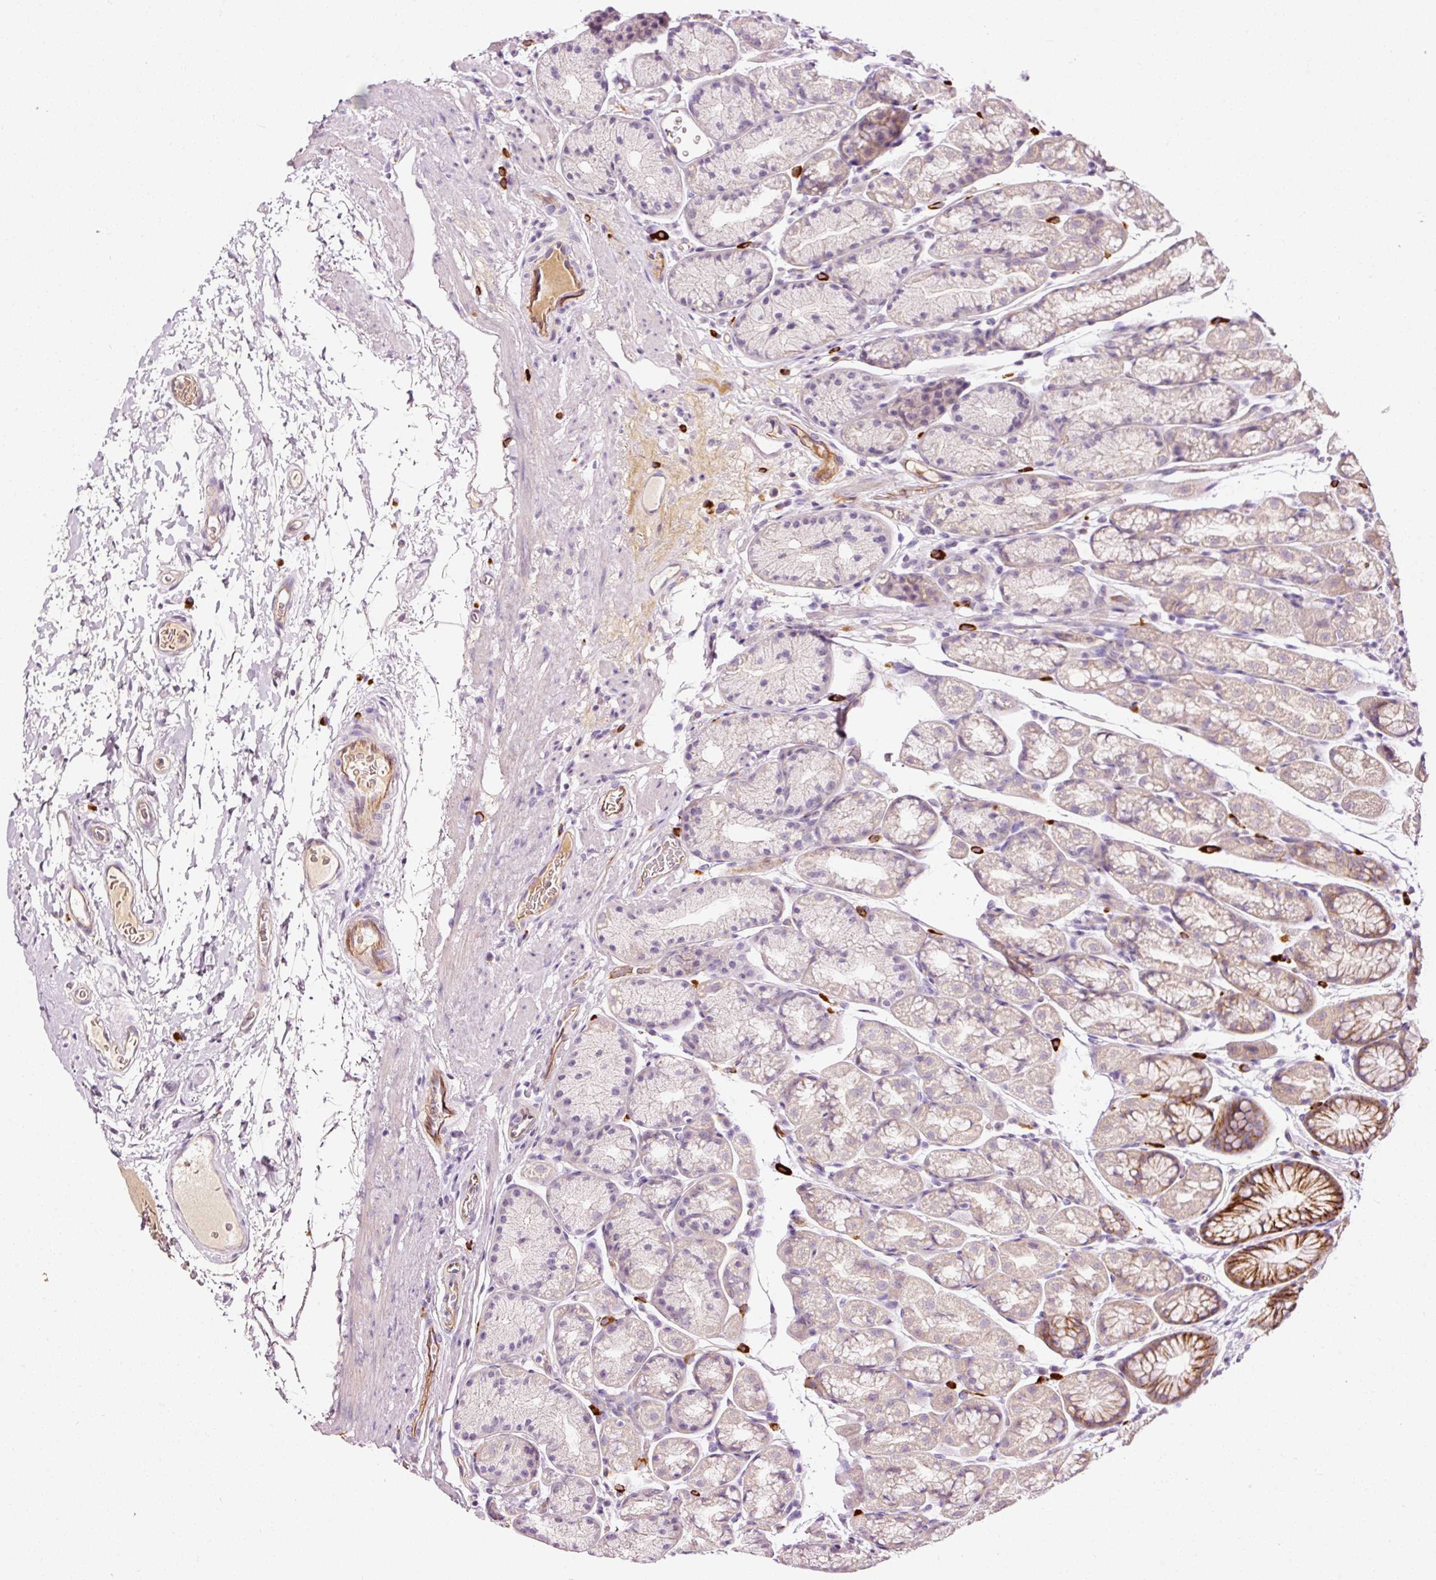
{"staining": {"intensity": "moderate", "quantity": "<25%", "location": "cytoplasmic/membranous"}, "tissue": "stomach", "cell_type": "Glandular cells", "image_type": "normal", "snomed": [{"axis": "morphology", "description": "Normal tissue, NOS"}, {"axis": "topography", "description": "Stomach, lower"}], "caption": "A micrograph of human stomach stained for a protein demonstrates moderate cytoplasmic/membranous brown staining in glandular cells. (DAB (3,3'-diaminobenzidine) IHC with brightfield microscopy, high magnification).", "gene": "ABCB4", "patient": {"sex": "male", "age": 67}}